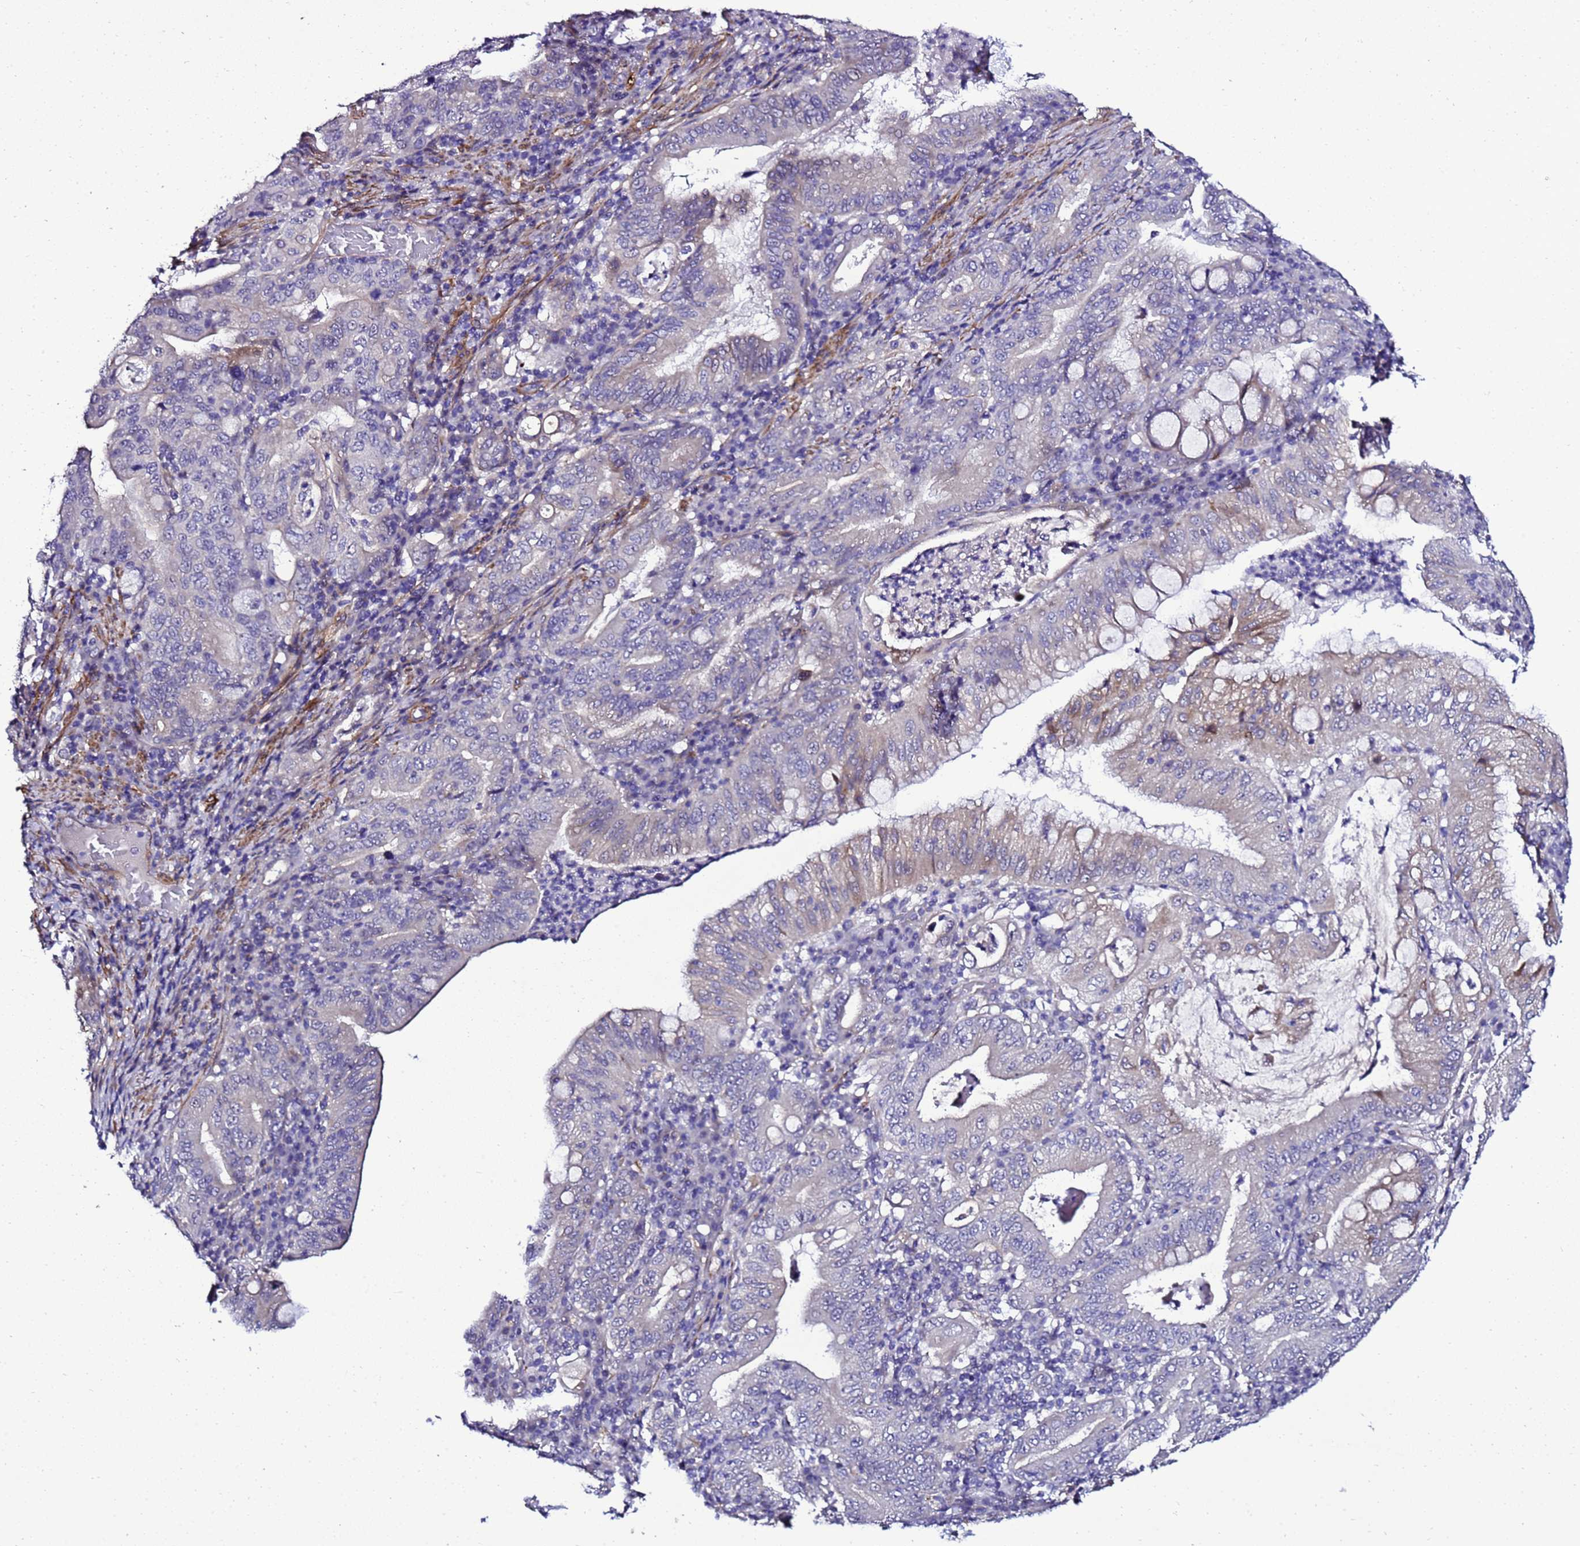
{"staining": {"intensity": "weak", "quantity": "<25%", "location": "cytoplasmic/membranous"}, "tissue": "stomach cancer", "cell_type": "Tumor cells", "image_type": "cancer", "snomed": [{"axis": "morphology", "description": "Normal tissue, NOS"}, {"axis": "morphology", "description": "Adenocarcinoma, NOS"}, {"axis": "topography", "description": "Esophagus"}, {"axis": "topography", "description": "Stomach, upper"}, {"axis": "topography", "description": "Peripheral nerve tissue"}], "caption": "A micrograph of adenocarcinoma (stomach) stained for a protein demonstrates no brown staining in tumor cells.", "gene": "GZF1", "patient": {"sex": "male", "age": 62}}